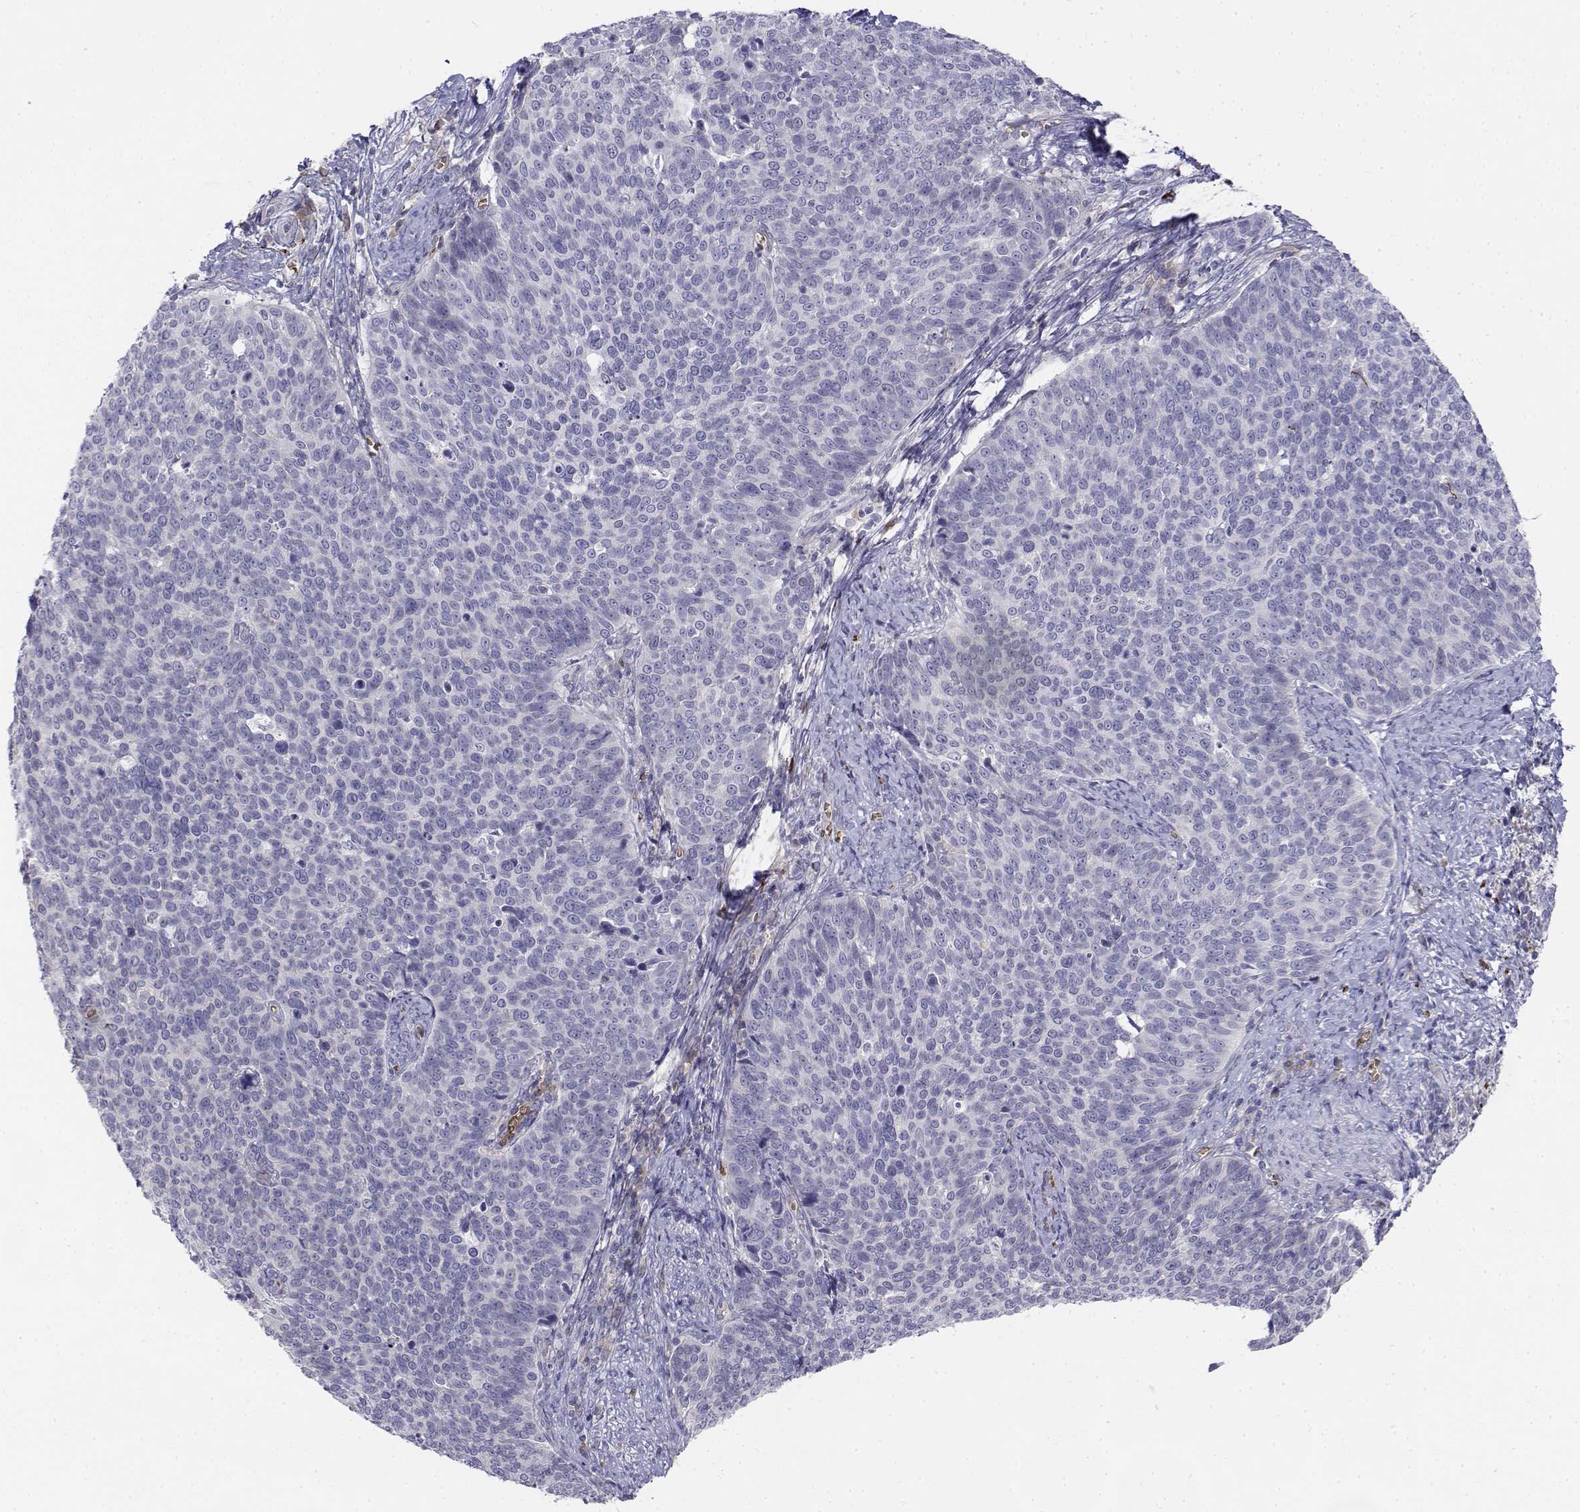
{"staining": {"intensity": "negative", "quantity": "none", "location": "none"}, "tissue": "cervical cancer", "cell_type": "Tumor cells", "image_type": "cancer", "snomed": [{"axis": "morphology", "description": "Normal tissue, NOS"}, {"axis": "morphology", "description": "Squamous cell carcinoma, NOS"}, {"axis": "topography", "description": "Cervix"}], "caption": "IHC of cervical cancer shows no staining in tumor cells. (DAB (3,3'-diaminobenzidine) immunohistochemistry with hematoxylin counter stain).", "gene": "CADM1", "patient": {"sex": "female", "age": 39}}